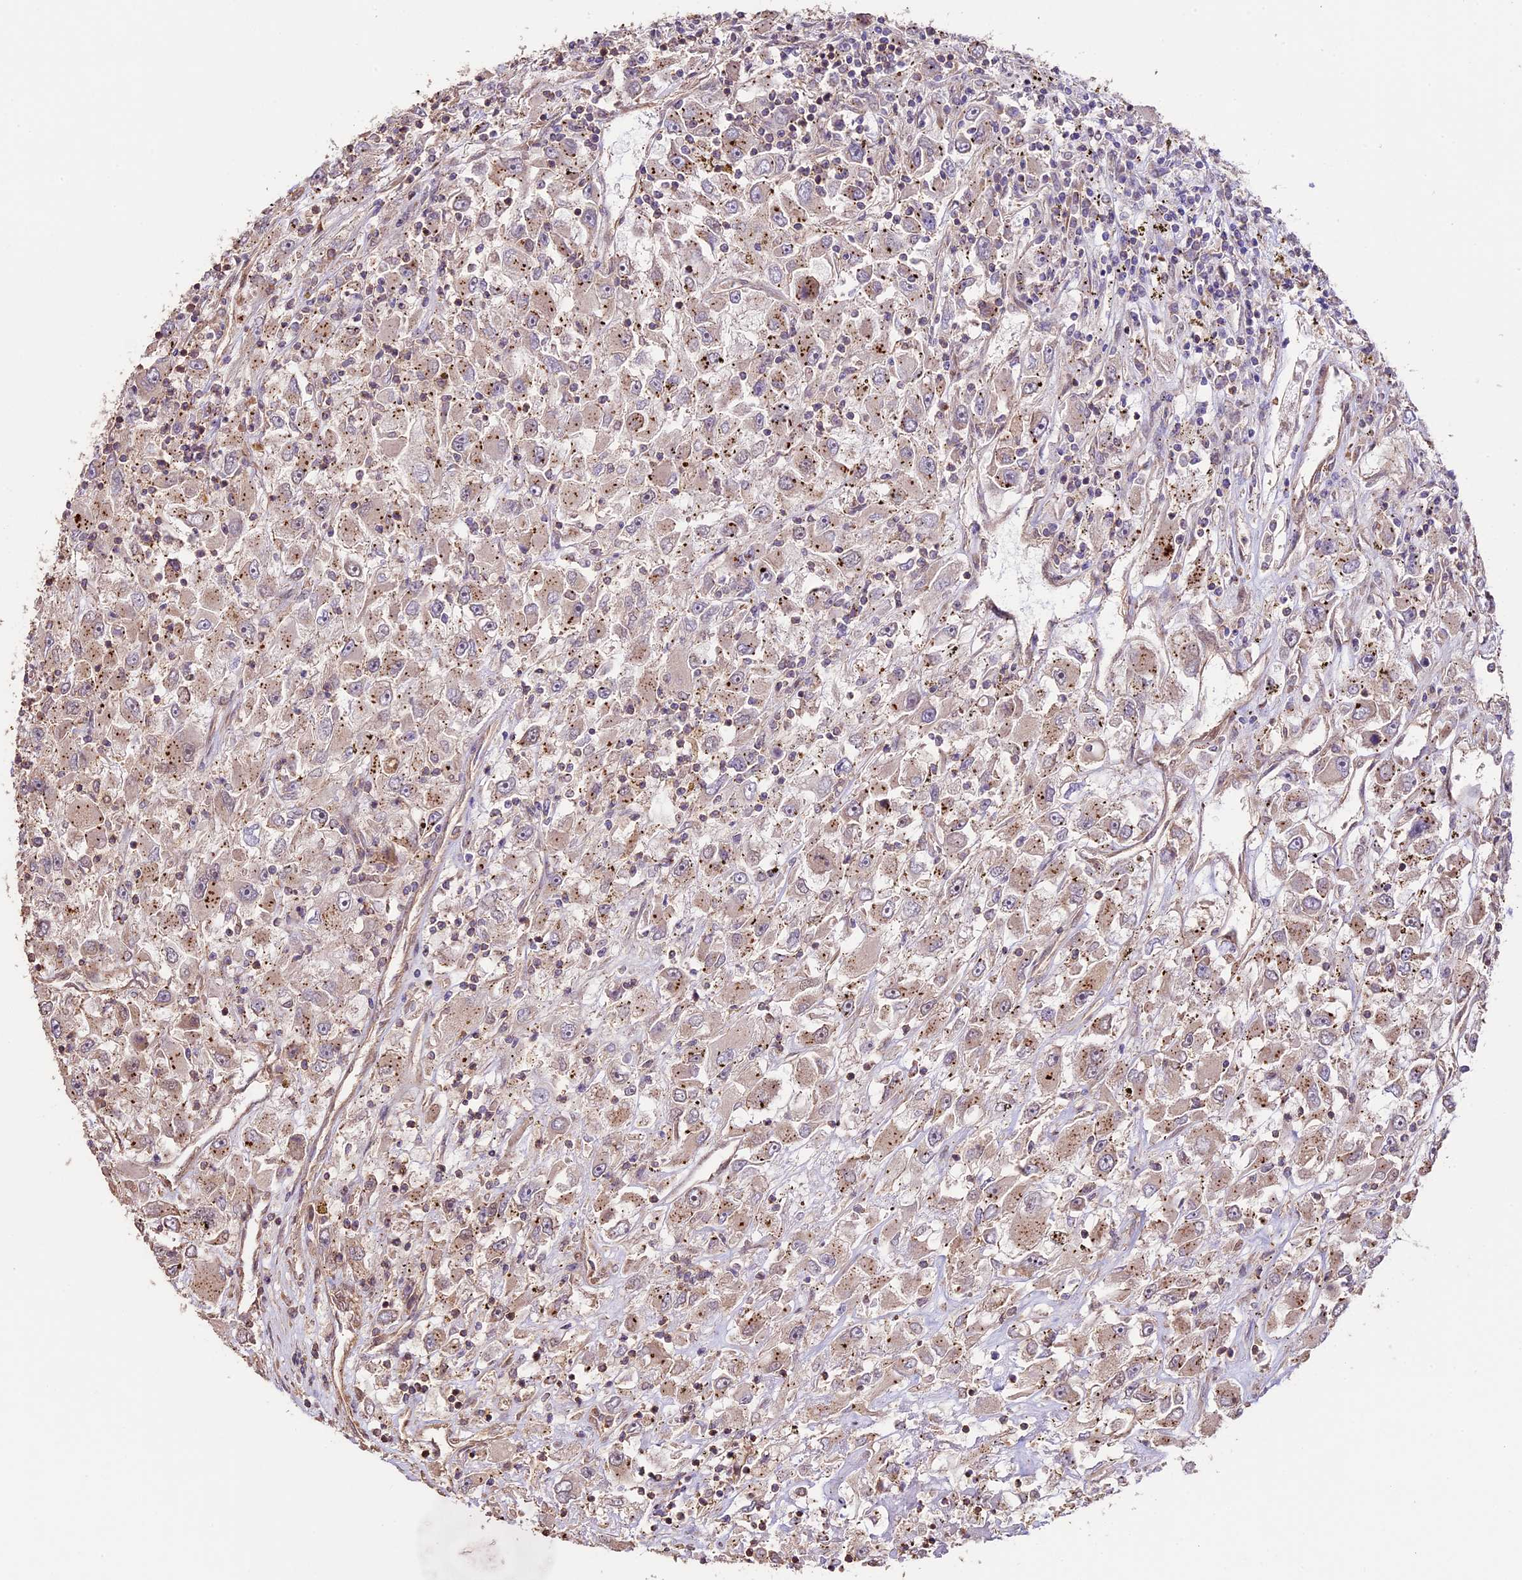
{"staining": {"intensity": "weak", "quantity": "<25%", "location": "cytoplasmic/membranous"}, "tissue": "renal cancer", "cell_type": "Tumor cells", "image_type": "cancer", "snomed": [{"axis": "morphology", "description": "Adenocarcinoma, NOS"}, {"axis": "topography", "description": "Kidney"}], "caption": "Immunohistochemical staining of human adenocarcinoma (renal) demonstrates no significant positivity in tumor cells.", "gene": "BCAS4", "patient": {"sex": "female", "age": 52}}